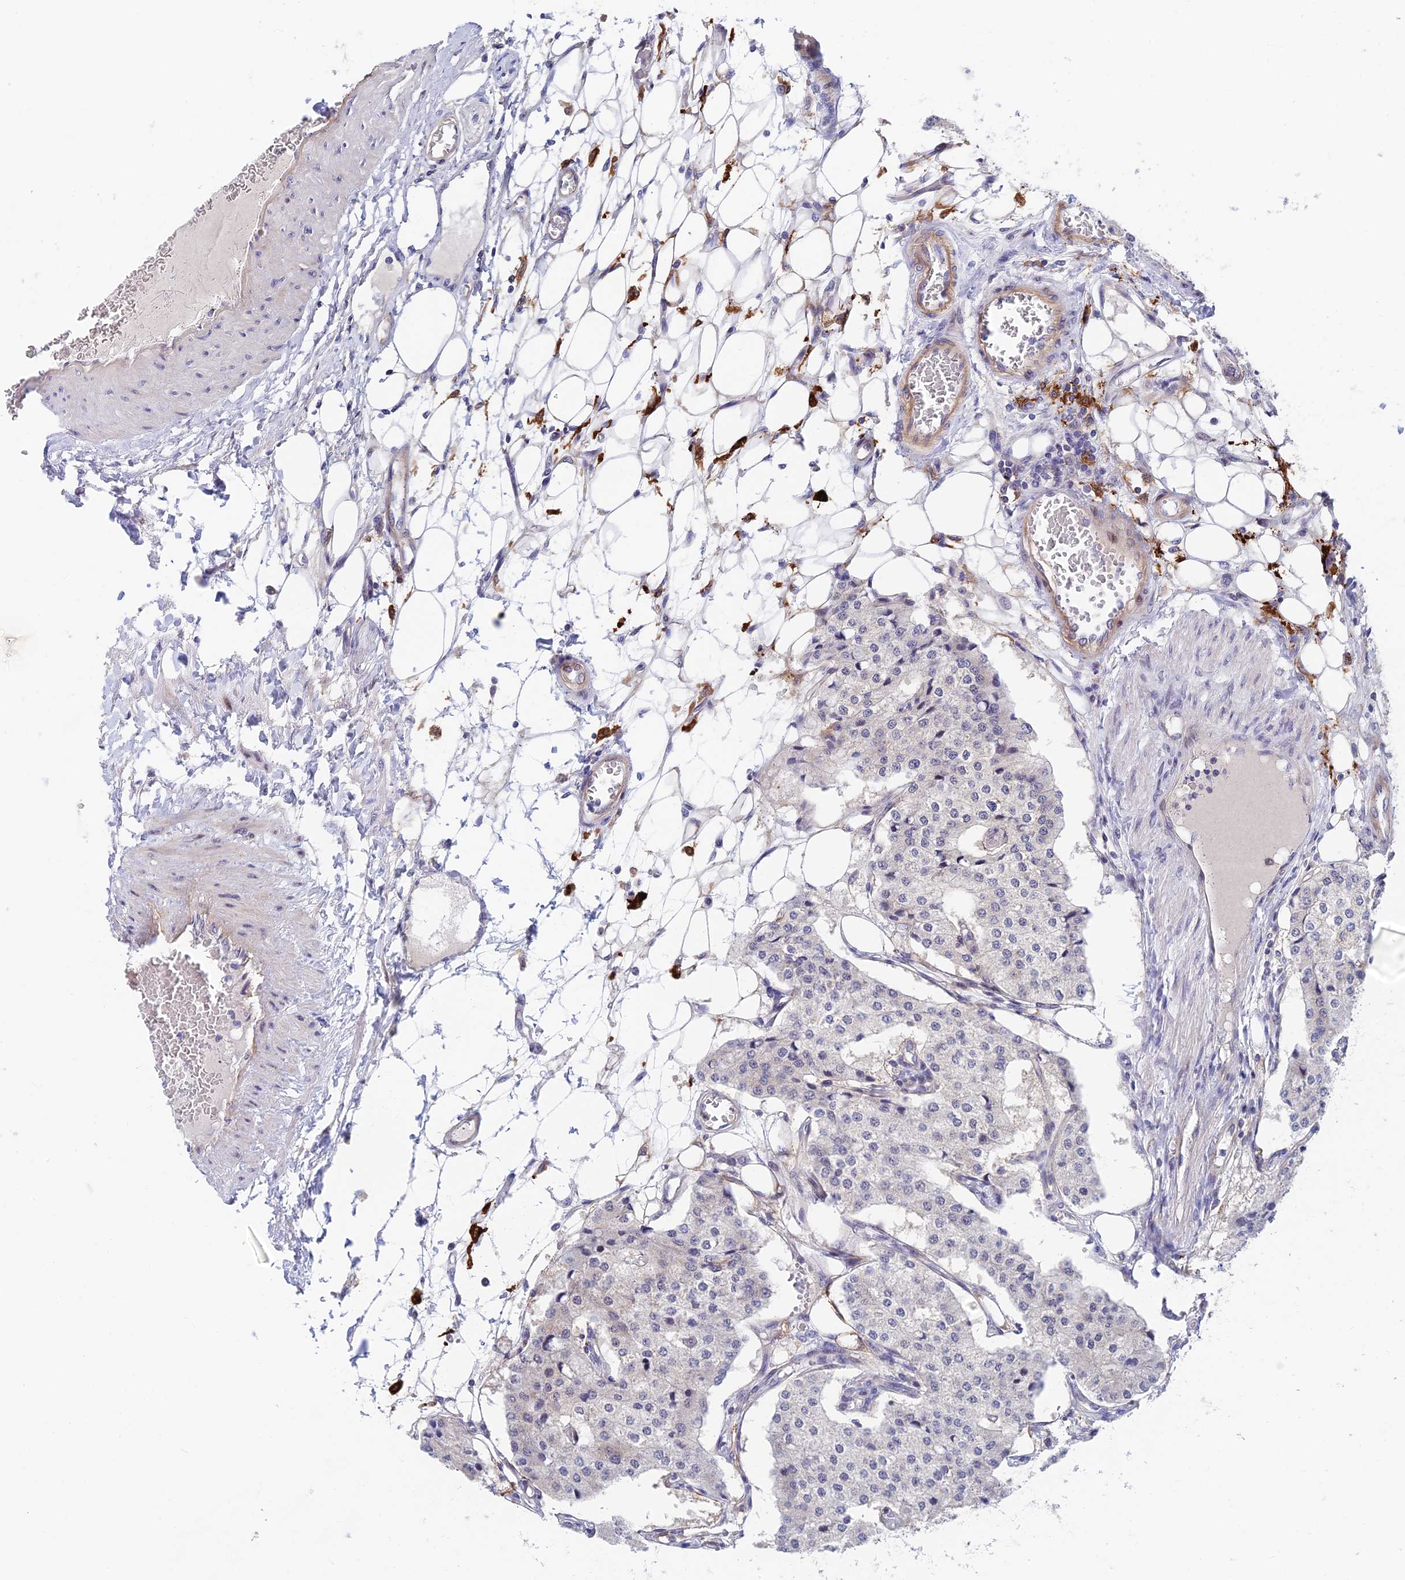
{"staining": {"intensity": "weak", "quantity": "<25%", "location": "cytoplasmic/membranous"}, "tissue": "carcinoid", "cell_type": "Tumor cells", "image_type": "cancer", "snomed": [{"axis": "morphology", "description": "Carcinoid, malignant, NOS"}, {"axis": "topography", "description": "Colon"}], "caption": "Immunohistochemistry (IHC) of carcinoid (malignant) displays no positivity in tumor cells.", "gene": "NSMCE1", "patient": {"sex": "female", "age": 52}}